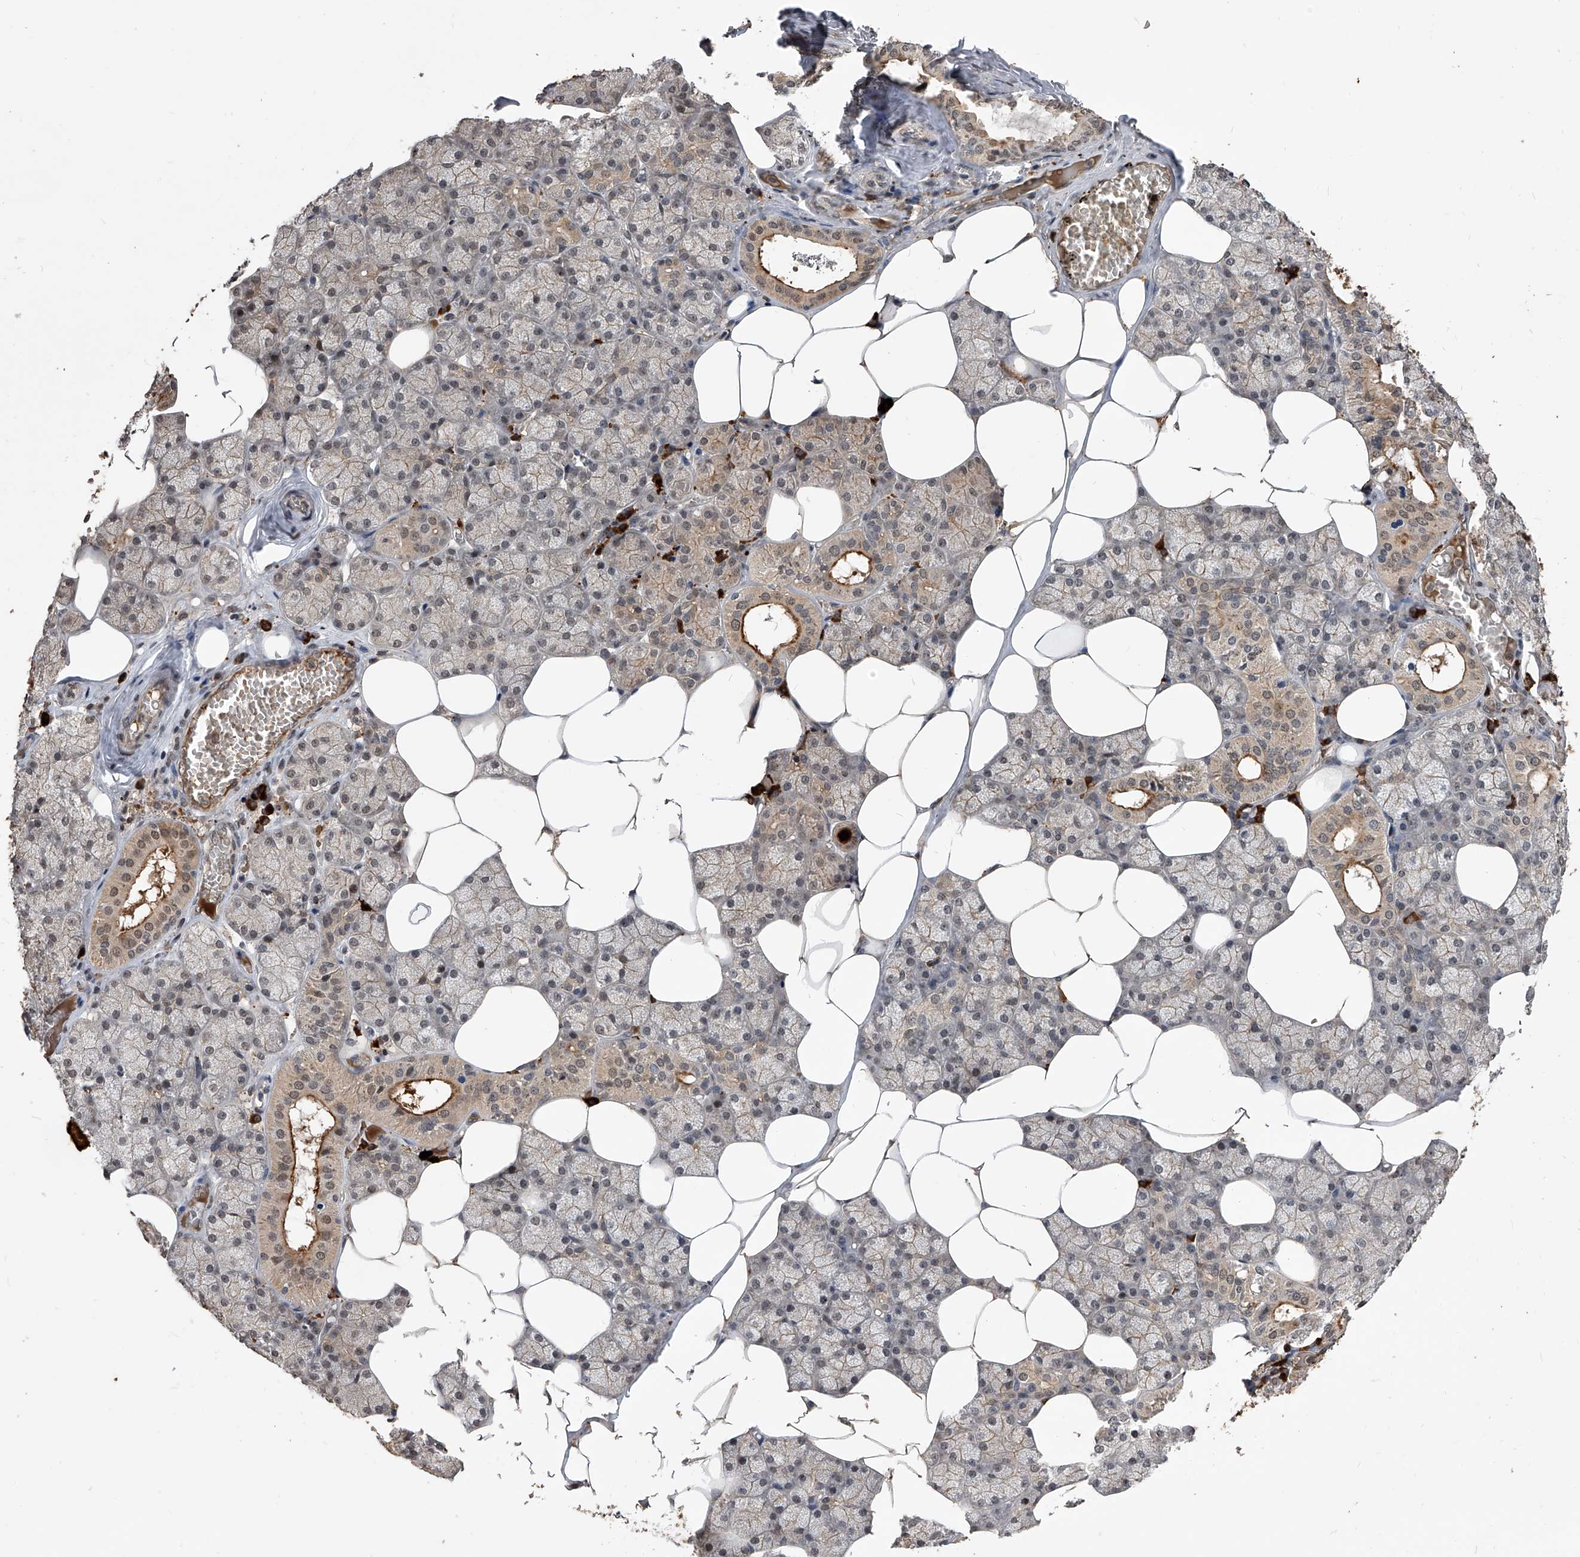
{"staining": {"intensity": "moderate", "quantity": ">75%", "location": "cytoplasmic/membranous,nuclear"}, "tissue": "salivary gland", "cell_type": "Glandular cells", "image_type": "normal", "snomed": [{"axis": "morphology", "description": "Normal tissue, NOS"}, {"axis": "topography", "description": "Salivary gland"}], "caption": "Immunohistochemistry of normal human salivary gland shows medium levels of moderate cytoplasmic/membranous,nuclear expression in approximately >75% of glandular cells. The staining is performed using DAB brown chromogen to label protein expression. The nuclei are counter-stained blue using hematoxylin.", "gene": "CFAP410", "patient": {"sex": "male", "age": 62}}